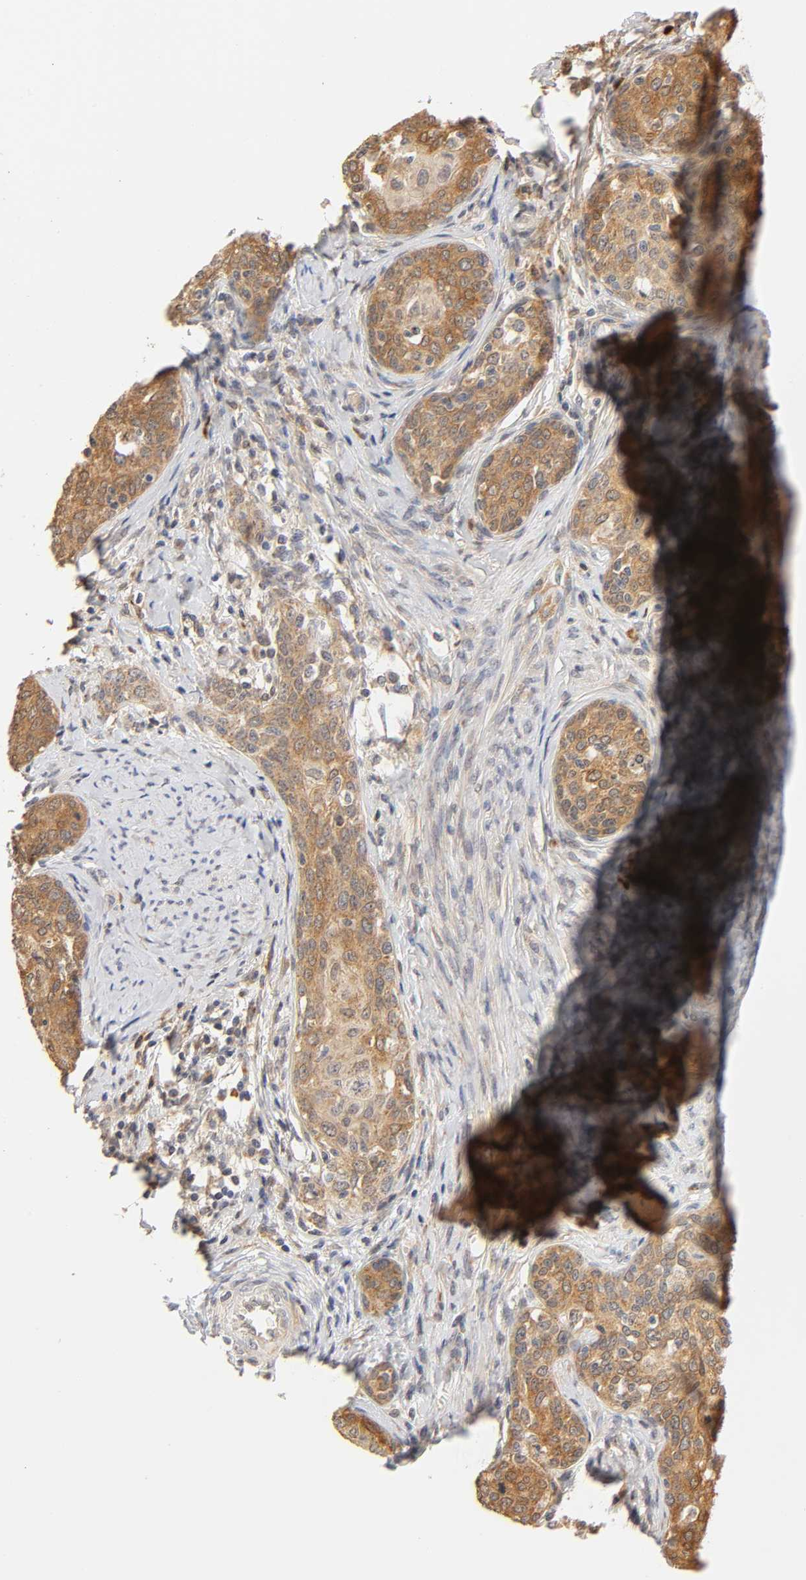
{"staining": {"intensity": "moderate", "quantity": ">75%", "location": "cytoplasmic/membranous"}, "tissue": "cervical cancer", "cell_type": "Tumor cells", "image_type": "cancer", "snomed": [{"axis": "morphology", "description": "Squamous cell carcinoma, NOS"}, {"axis": "morphology", "description": "Adenocarcinoma, NOS"}, {"axis": "topography", "description": "Cervix"}], "caption": "Adenocarcinoma (cervical) stained with DAB IHC shows medium levels of moderate cytoplasmic/membranous expression in approximately >75% of tumor cells.", "gene": "GSTZ1", "patient": {"sex": "female", "age": 52}}